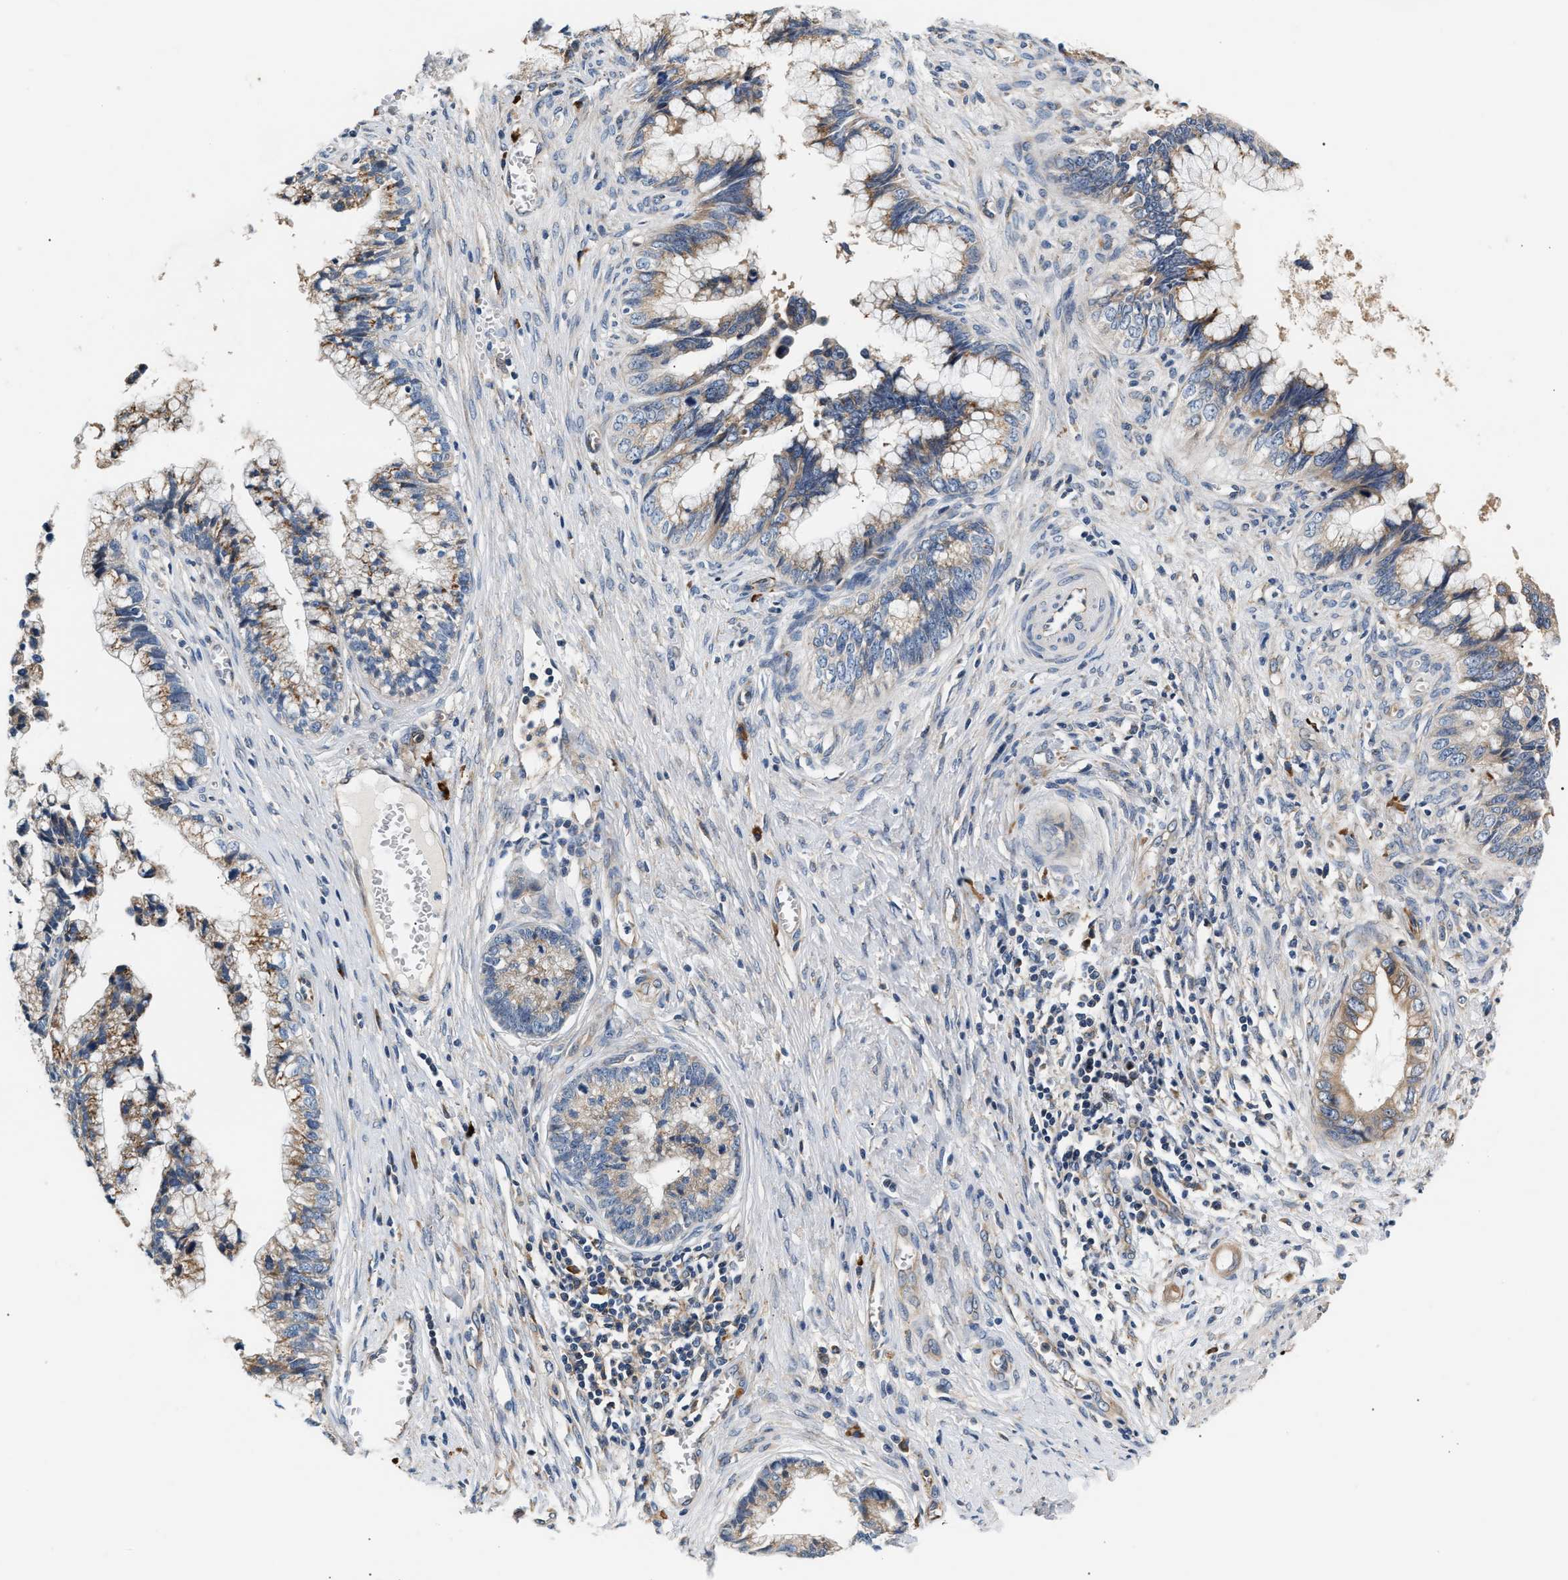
{"staining": {"intensity": "moderate", "quantity": ">75%", "location": "cytoplasmic/membranous"}, "tissue": "cervical cancer", "cell_type": "Tumor cells", "image_type": "cancer", "snomed": [{"axis": "morphology", "description": "Adenocarcinoma, NOS"}, {"axis": "topography", "description": "Cervix"}], "caption": "Immunohistochemical staining of cervical cancer (adenocarcinoma) demonstrates medium levels of moderate cytoplasmic/membranous protein positivity in approximately >75% of tumor cells.", "gene": "IFT74", "patient": {"sex": "female", "age": 44}}